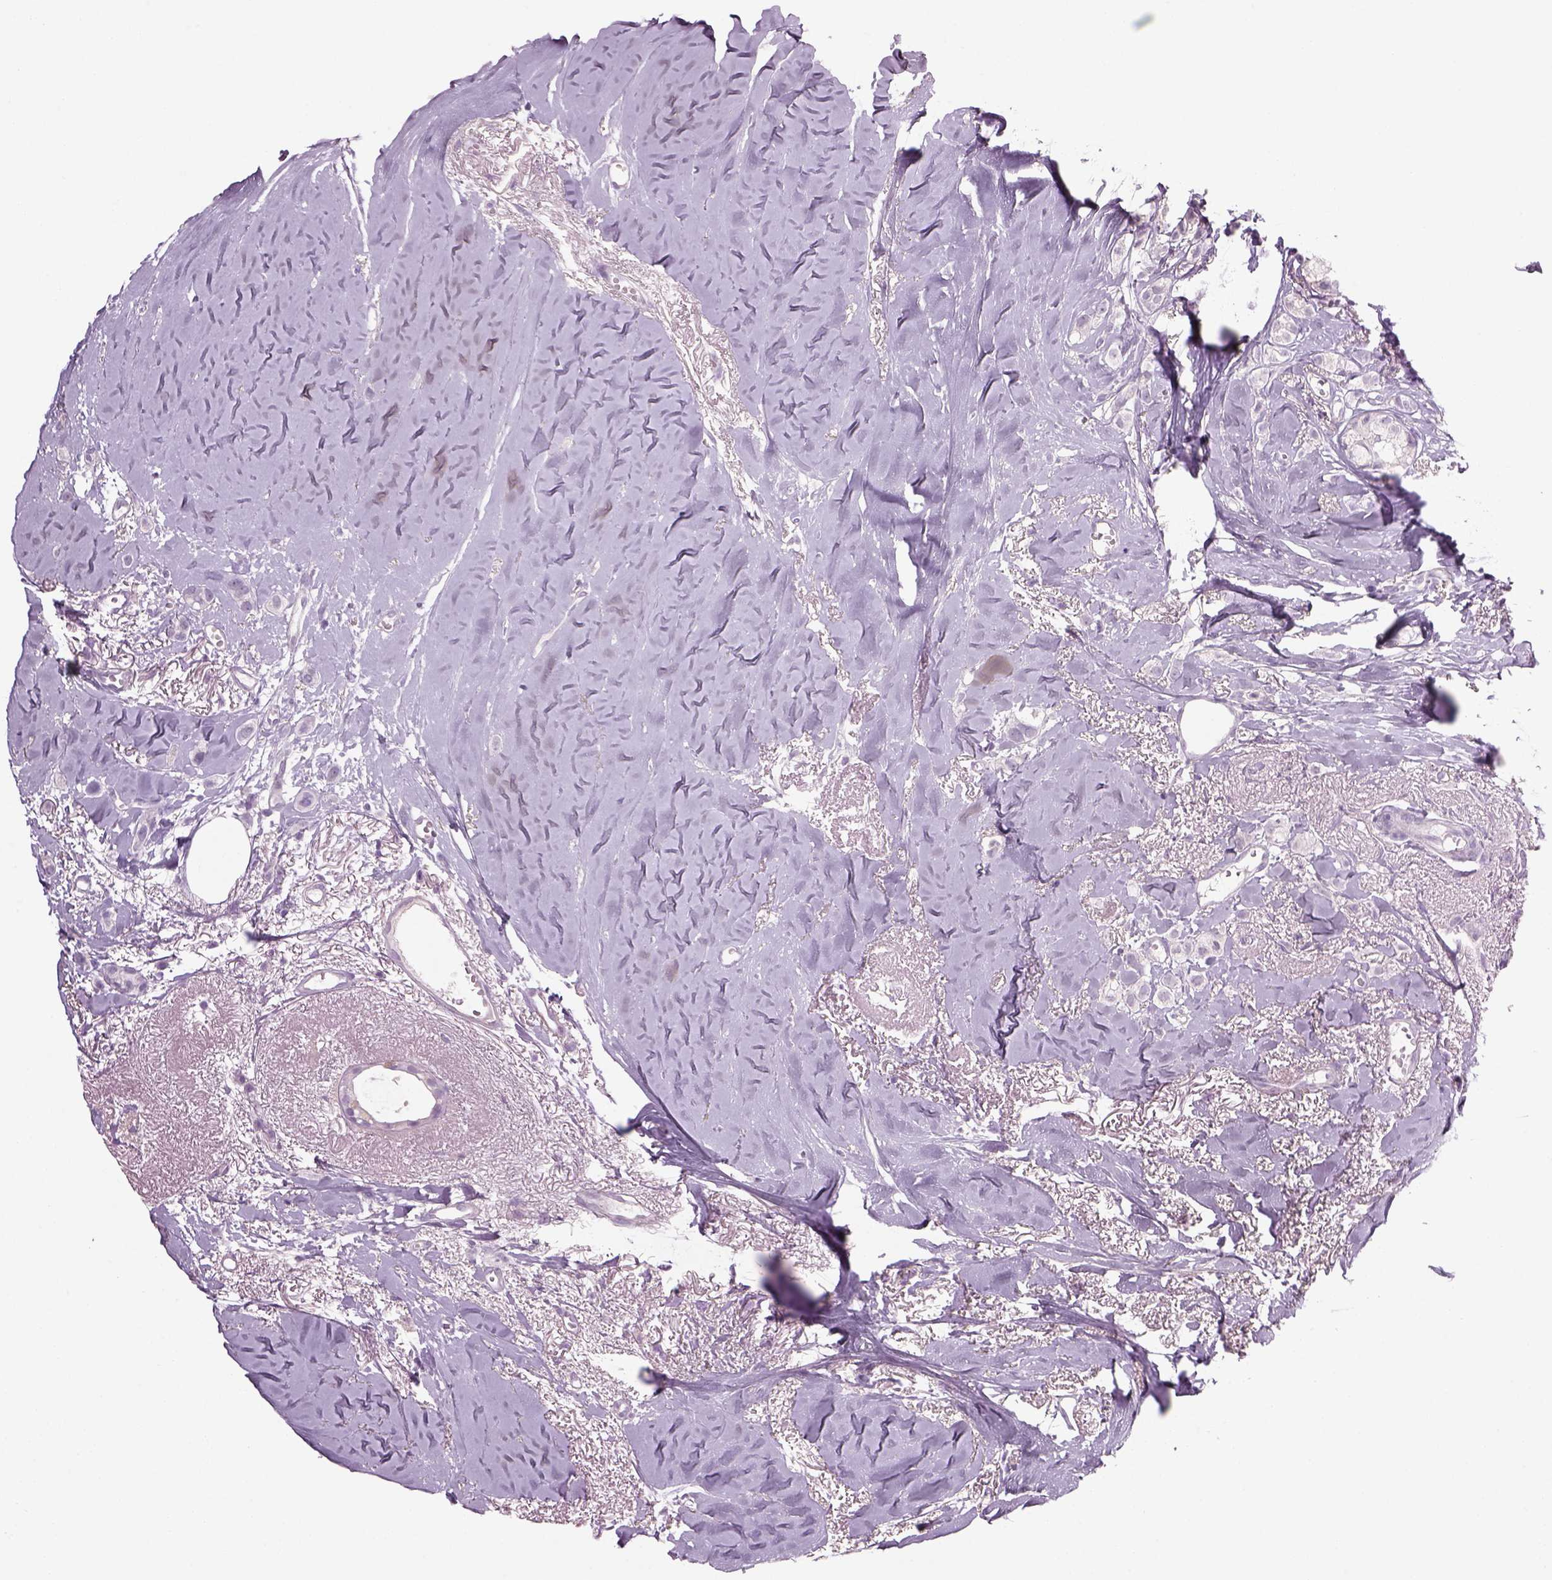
{"staining": {"intensity": "negative", "quantity": "none", "location": "none"}, "tissue": "breast cancer", "cell_type": "Tumor cells", "image_type": "cancer", "snomed": [{"axis": "morphology", "description": "Duct carcinoma"}, {"axis": "topography", "description": "Breast"}], "caption": "Tumor cells show no significant expression in breast cancer.", "gene": "MDH1B", "patient": {"sex": "female", "age": 85}}